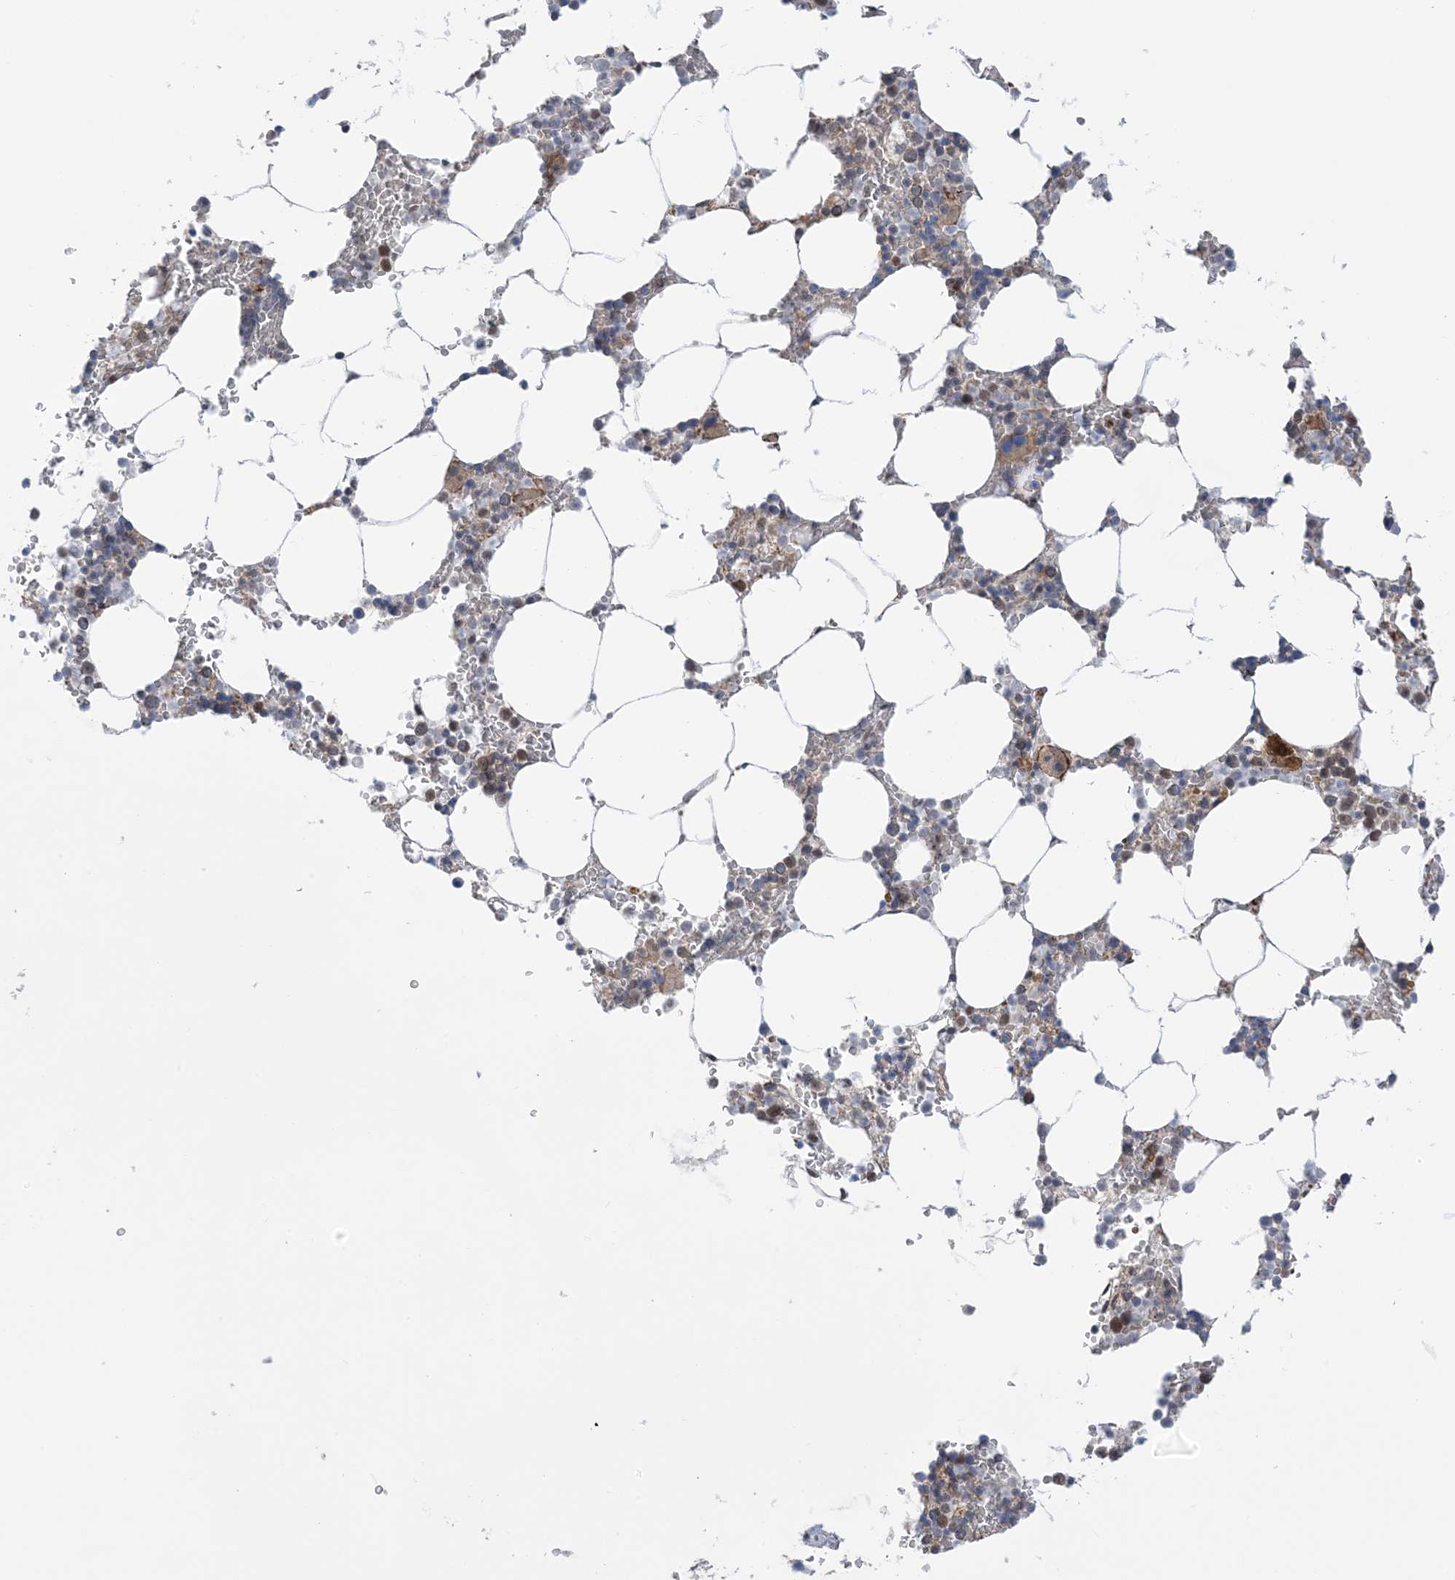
{"staining": {"intensity": "moderate", "quantity": "<25%", "location": "cytoplasmic/membranous"}, "tissue": "bone marrow", "cell_type": "Hematopoietic cells", "image_type": "normal", "snomed": [{"axis": "morphology", "description": "Normal tissue, NOS"}, {"axis": "topography", "description": "Bone marrow"}], "caption": "Immunohistochemistry (IHC) of benign human bone marrow displays low levels of moderate cytoplasmic/membranous positivity in about <25% of hematopoietic cells. The staining is performed using DAB (3,3'-diaminobenzidine) brown chromogen to label protein expression. The nuclei are counter-stained blue using hematoxylin.", "gene": "ZNF8", "patient": {"sex": "male", "age": 70}}